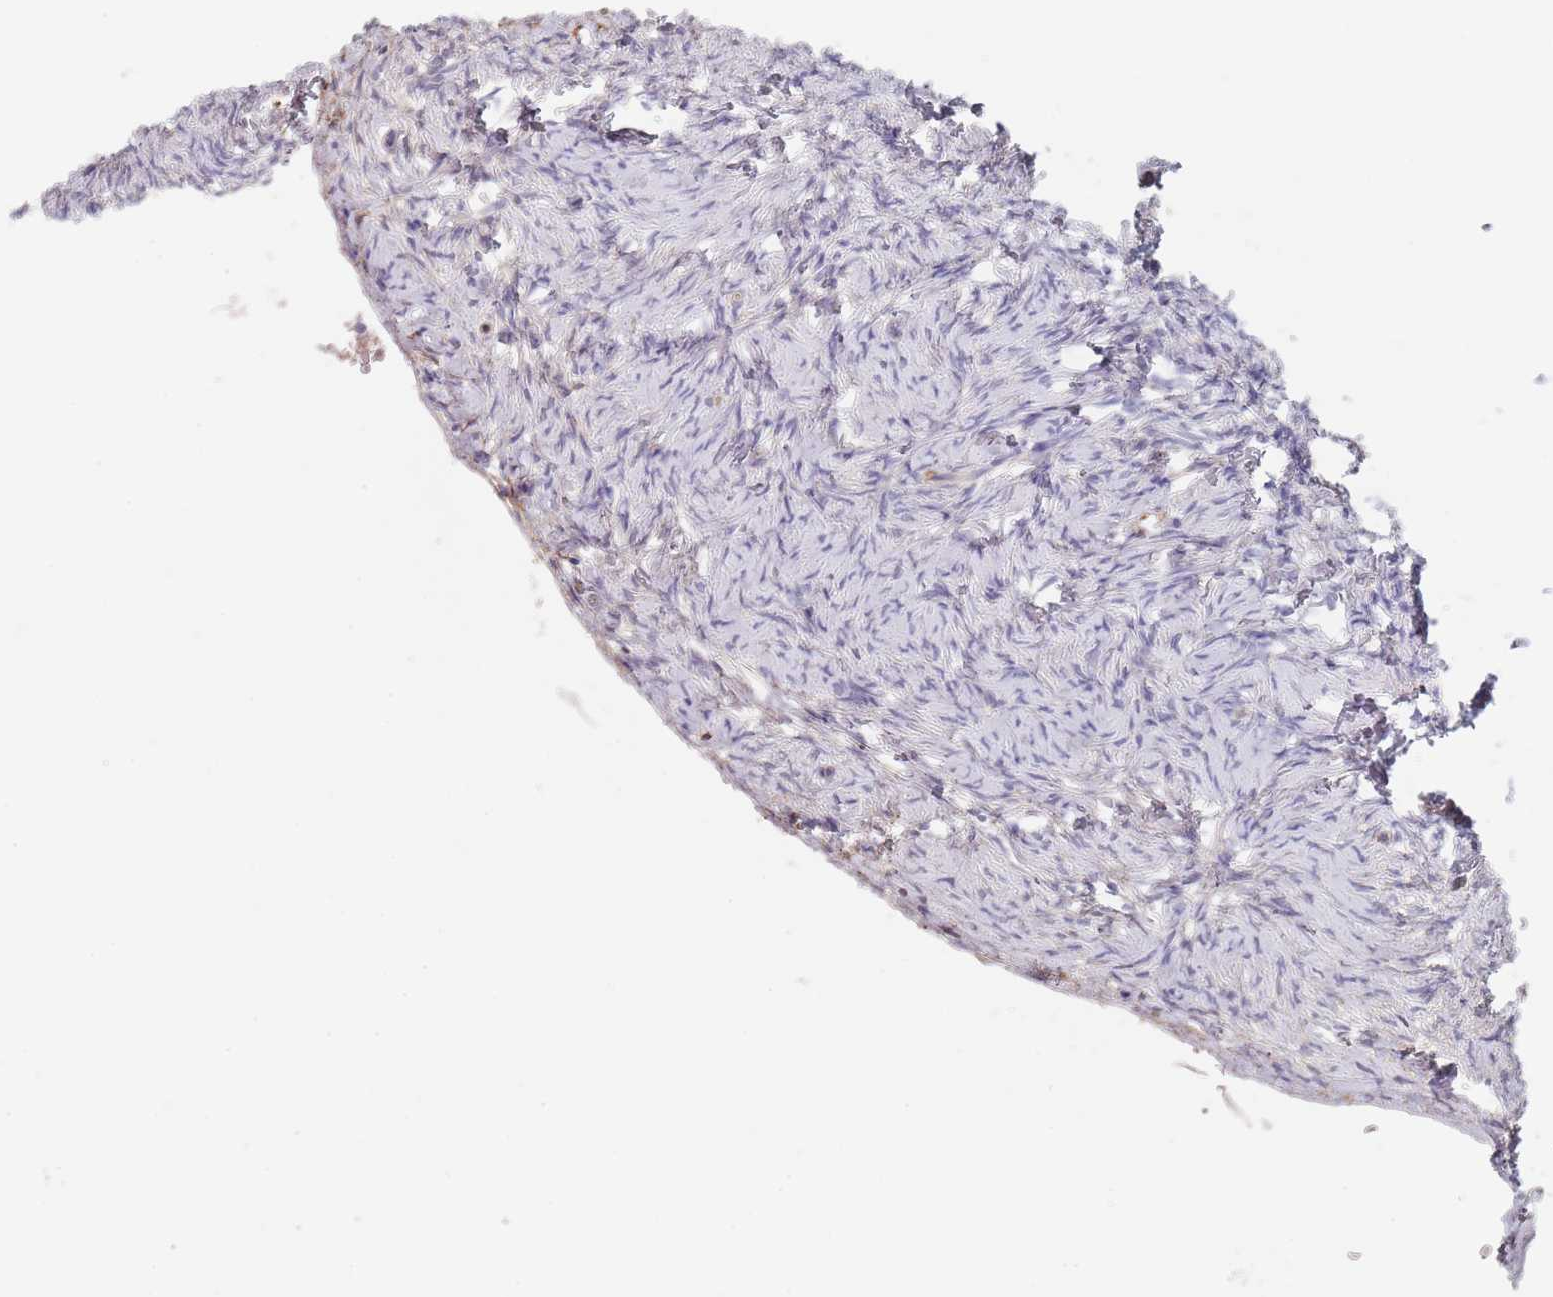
{"staining": {"intensity": "negative", "quantity": "none", "location": "none"}, "tissue": "ovary", "cell_type": "Ovarian stroma cells", "image_type": "normal", "snomed": [{"axis": "morphology", "description": "Normal tissue, NOS"}, {"axis": "topography", "description": "Ovary"}], "caption": "Image shows no significant protein expression in ovarian stroma cells of unremarkable ovary. (Stains: DAB IHC with hematoxylin counter stain, Microscopy: brightfield microscopy at high magnification).", "gene": "DCUN1D3", "patient": {"sex": "female", "age": 51}}